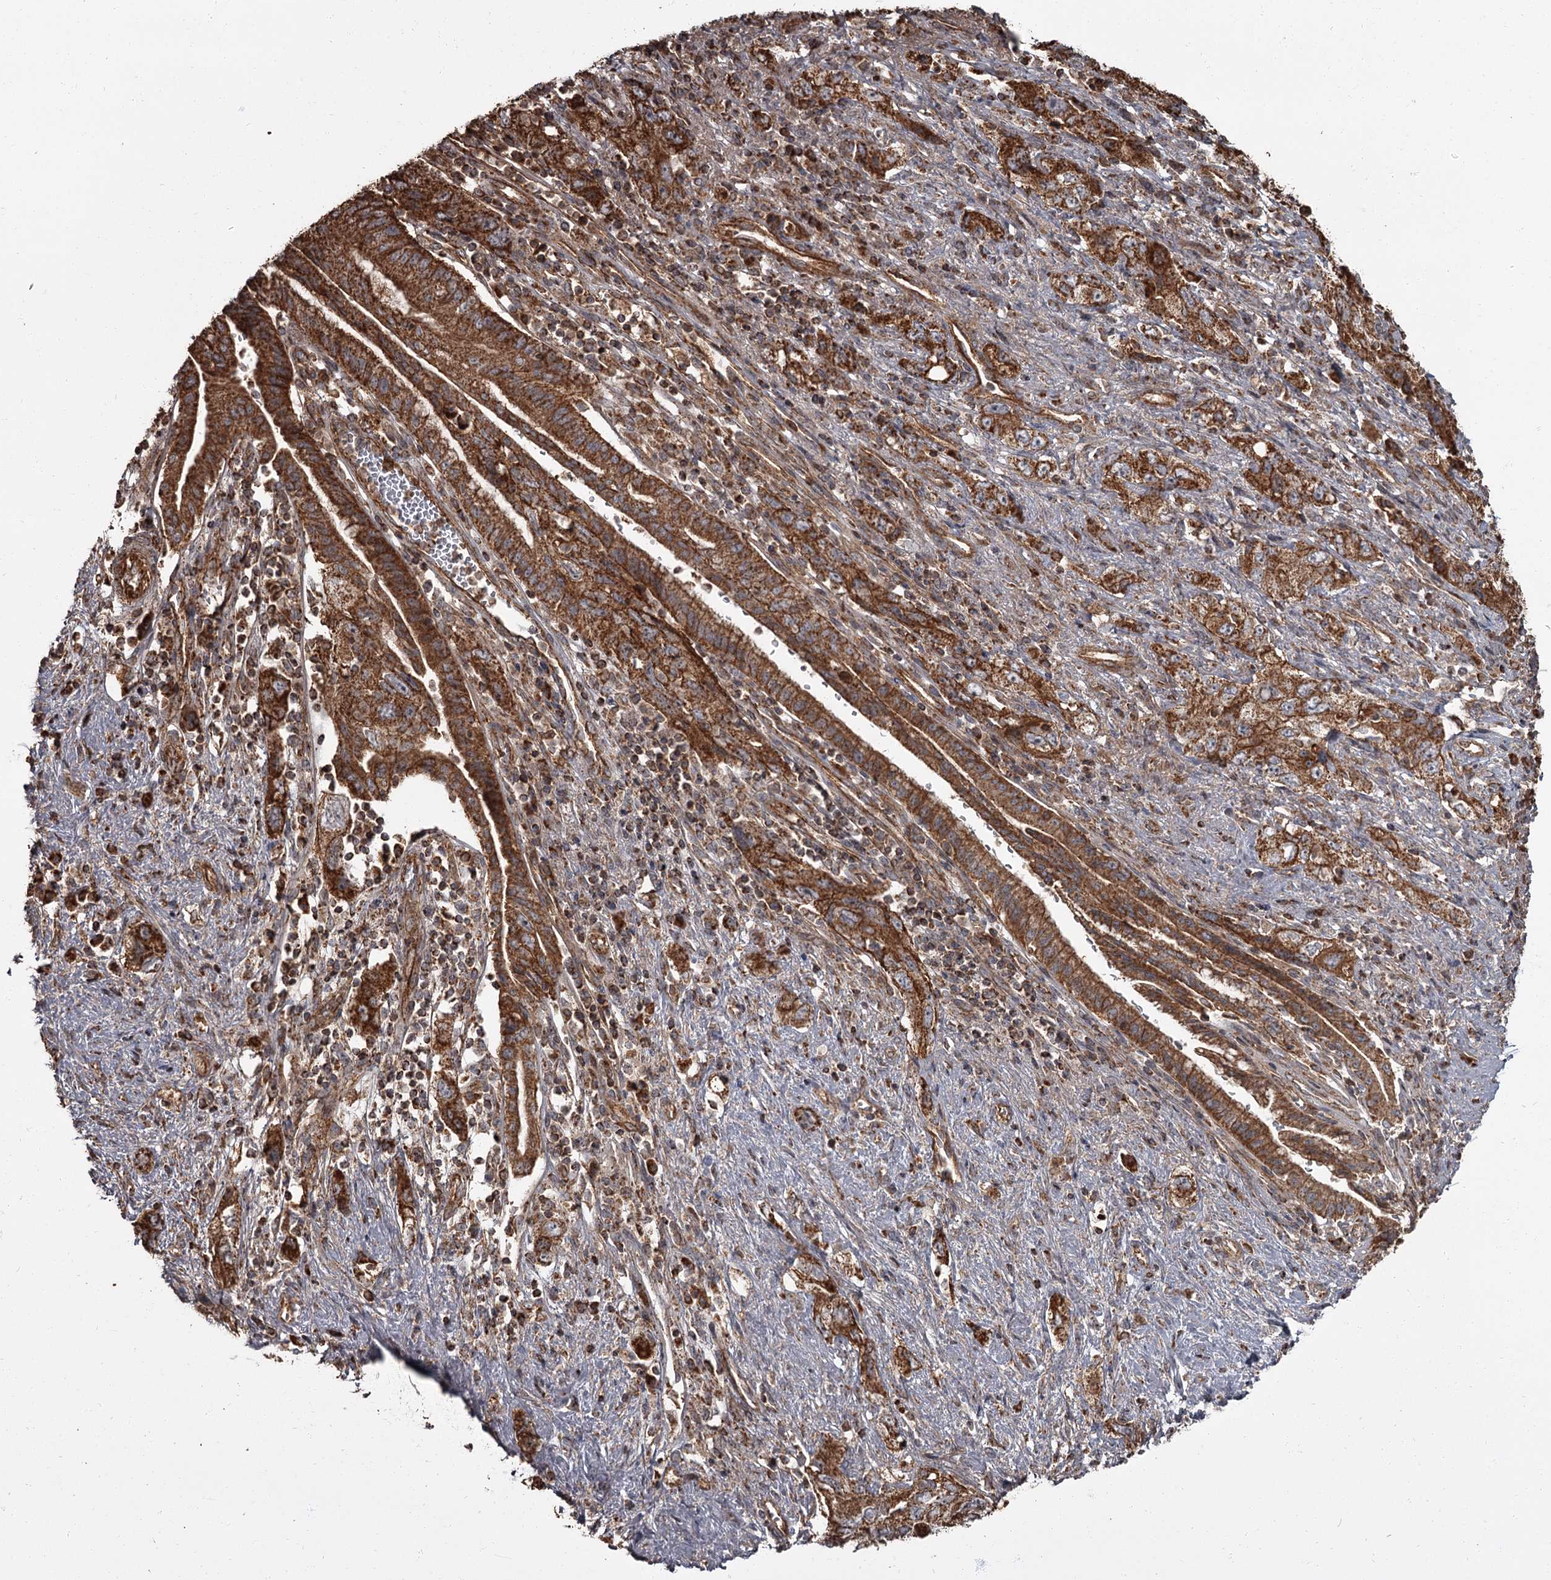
{"staining": {"intensity": "strong", "quantity": ">75%", "location": "cytoplasmic/membranous"}, "tissue": "pancreatic cancer", "cell_type": "Tumor cells", "image_type": "cancer", "snomed": [{"axis": "morphology", "description": "Adenocarcinoma, NOS"}, {"axis": "topography", "description": "Pancreas"}], "caption": "The micrograph shows a brown stain indicating the presence of a protein in the cytoplasmic/membranous of tumor cells in adenocarcinoma (pancreatic).", "gene": "THAP9", "patient": {"sex": "female", "age": 73}}